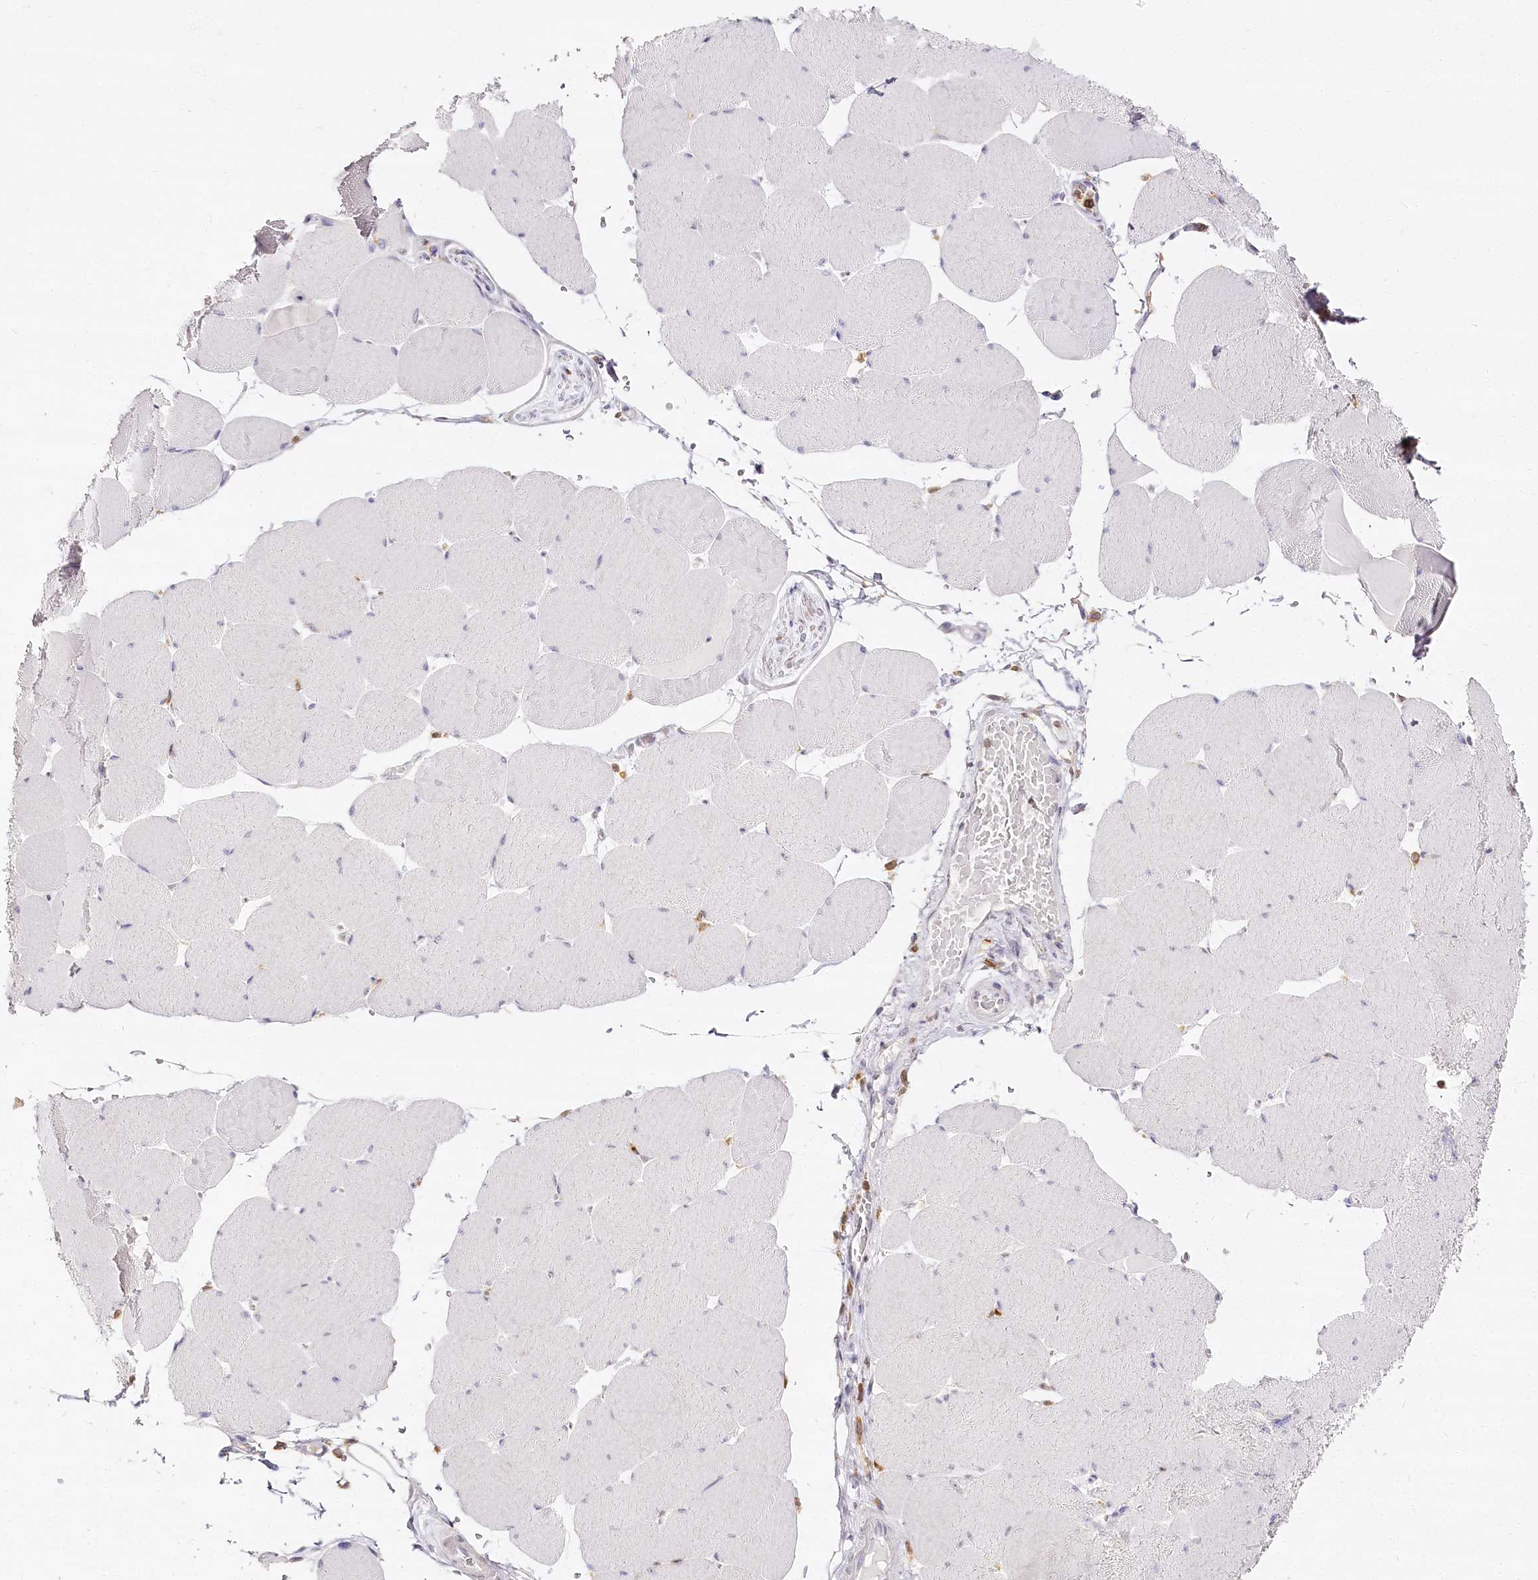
{"staining": {"intensity": "negative", "quantity": "none", "location": "none"}, "tissue": "skeletal muscle", "cell_type": "Myocytes", "image_type": "normal", "snomed": [{"axis": "morphology", "description": "Normal tissue, NOS"}, {"axis": "topography", "description": "Skeletal muscle"}, {"axis": "topography", "description": "Head-Neck"}], "caption": "DAB immunohistochemical staining of benign skeletal muscle shows no significant expression in myocytes. (Brightfield microscopy of DAB (3,3'-diaminobenzidine) immunohistochemistry (IHC) at high magnification).", "gene": "DOCK2", "patient": {"sex": "male", "age": 66}}